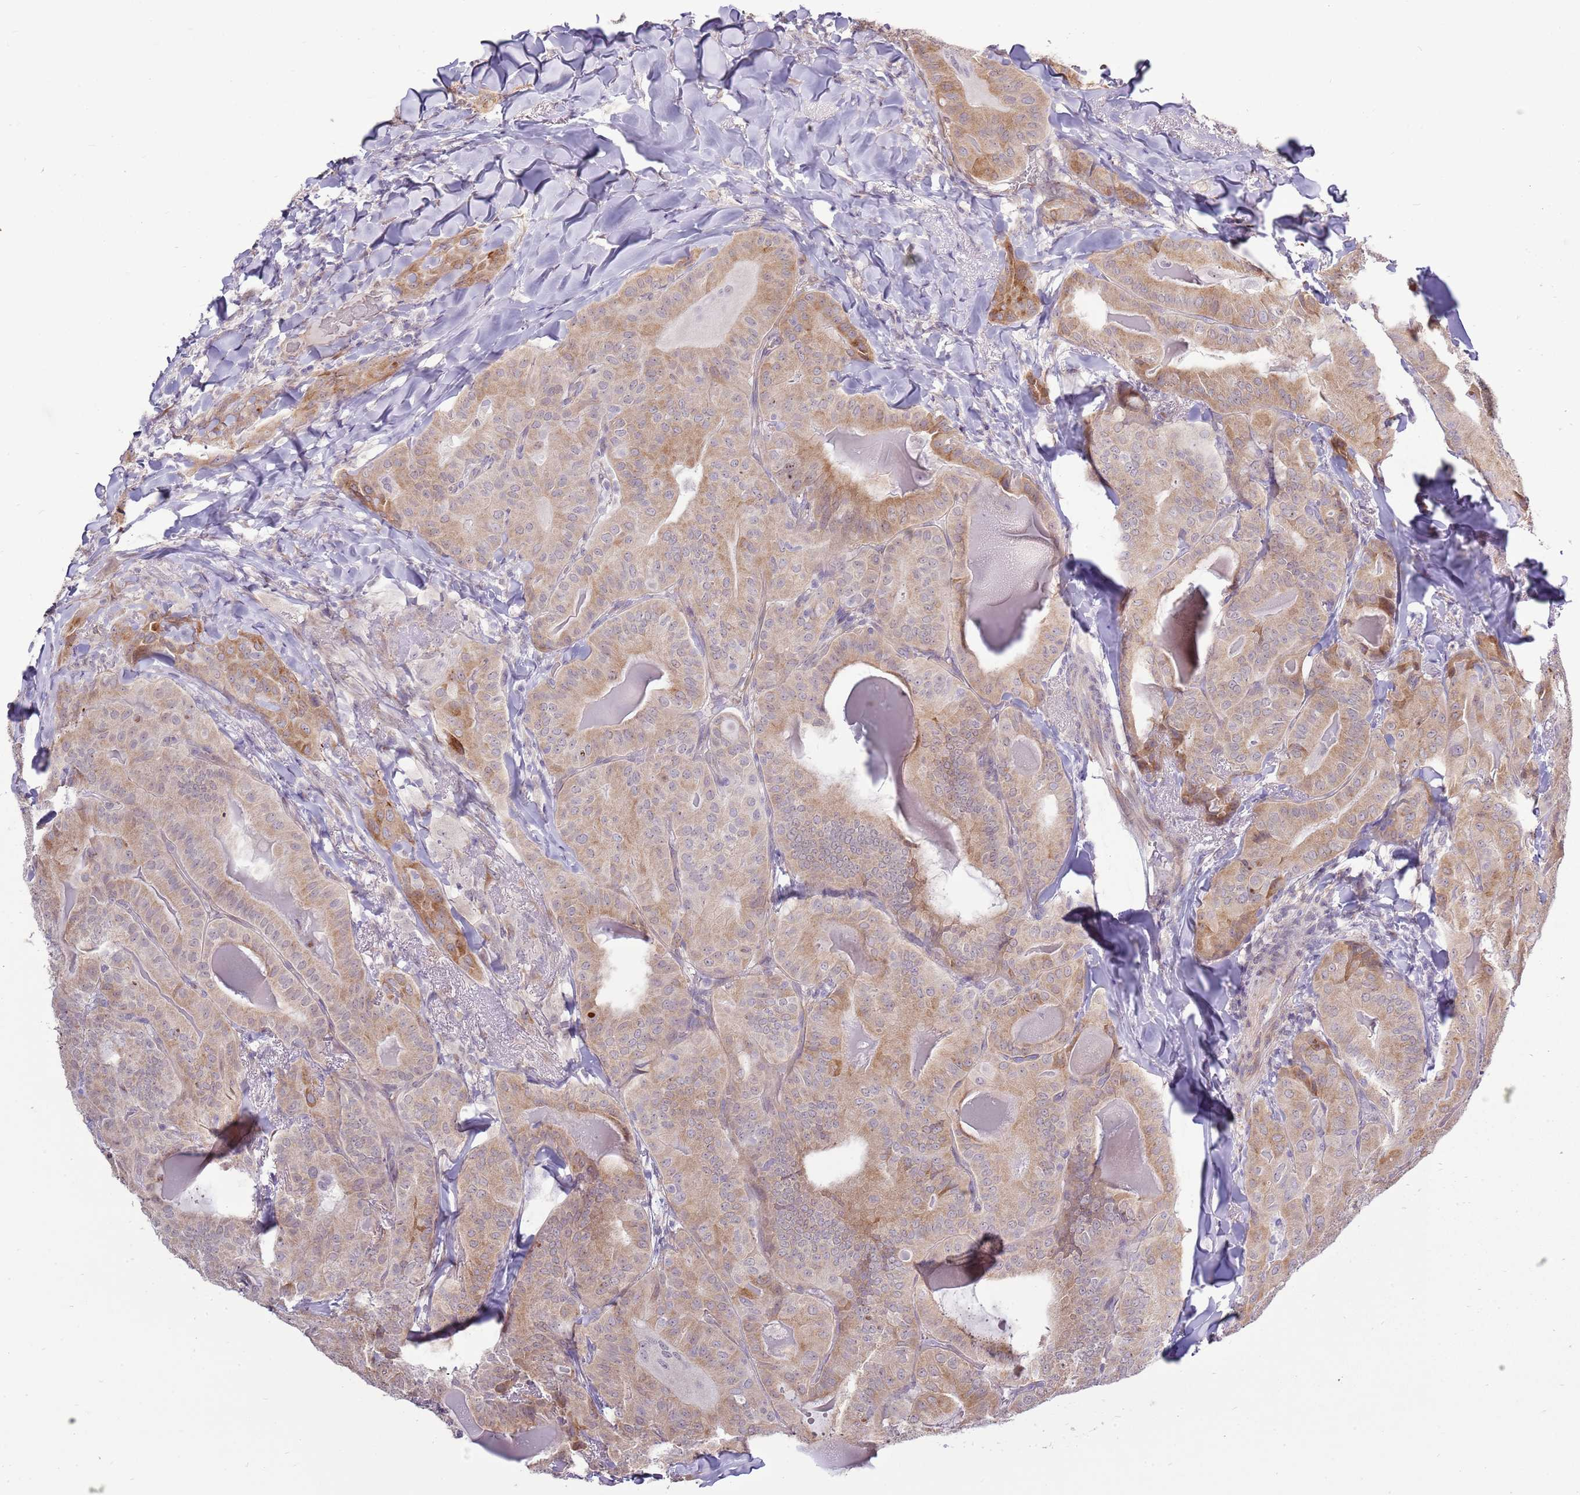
{"staining": {"intensity": "moderate", "quantity": ">75%", "location": "cytoplasmic/membranous"}, "tissue": "thyroid cancer", "cell_type": "Tumor cells", "image_type": "cancer", "snomed": [{"axis": "morphology", "description": "Papillary adenocarcinoma, NOS"}, {"axis": "topography", "description": "Thyroid gland"}], "caption": "Protein expression analysis of human thyroid cancer (papillary adenocarcinoma) reveals moderate cytoplasmic/membranous staining in about >75% of tumor cells.", "gene": "UGGT2", "patient": {"sex": "female", "age": 68}}